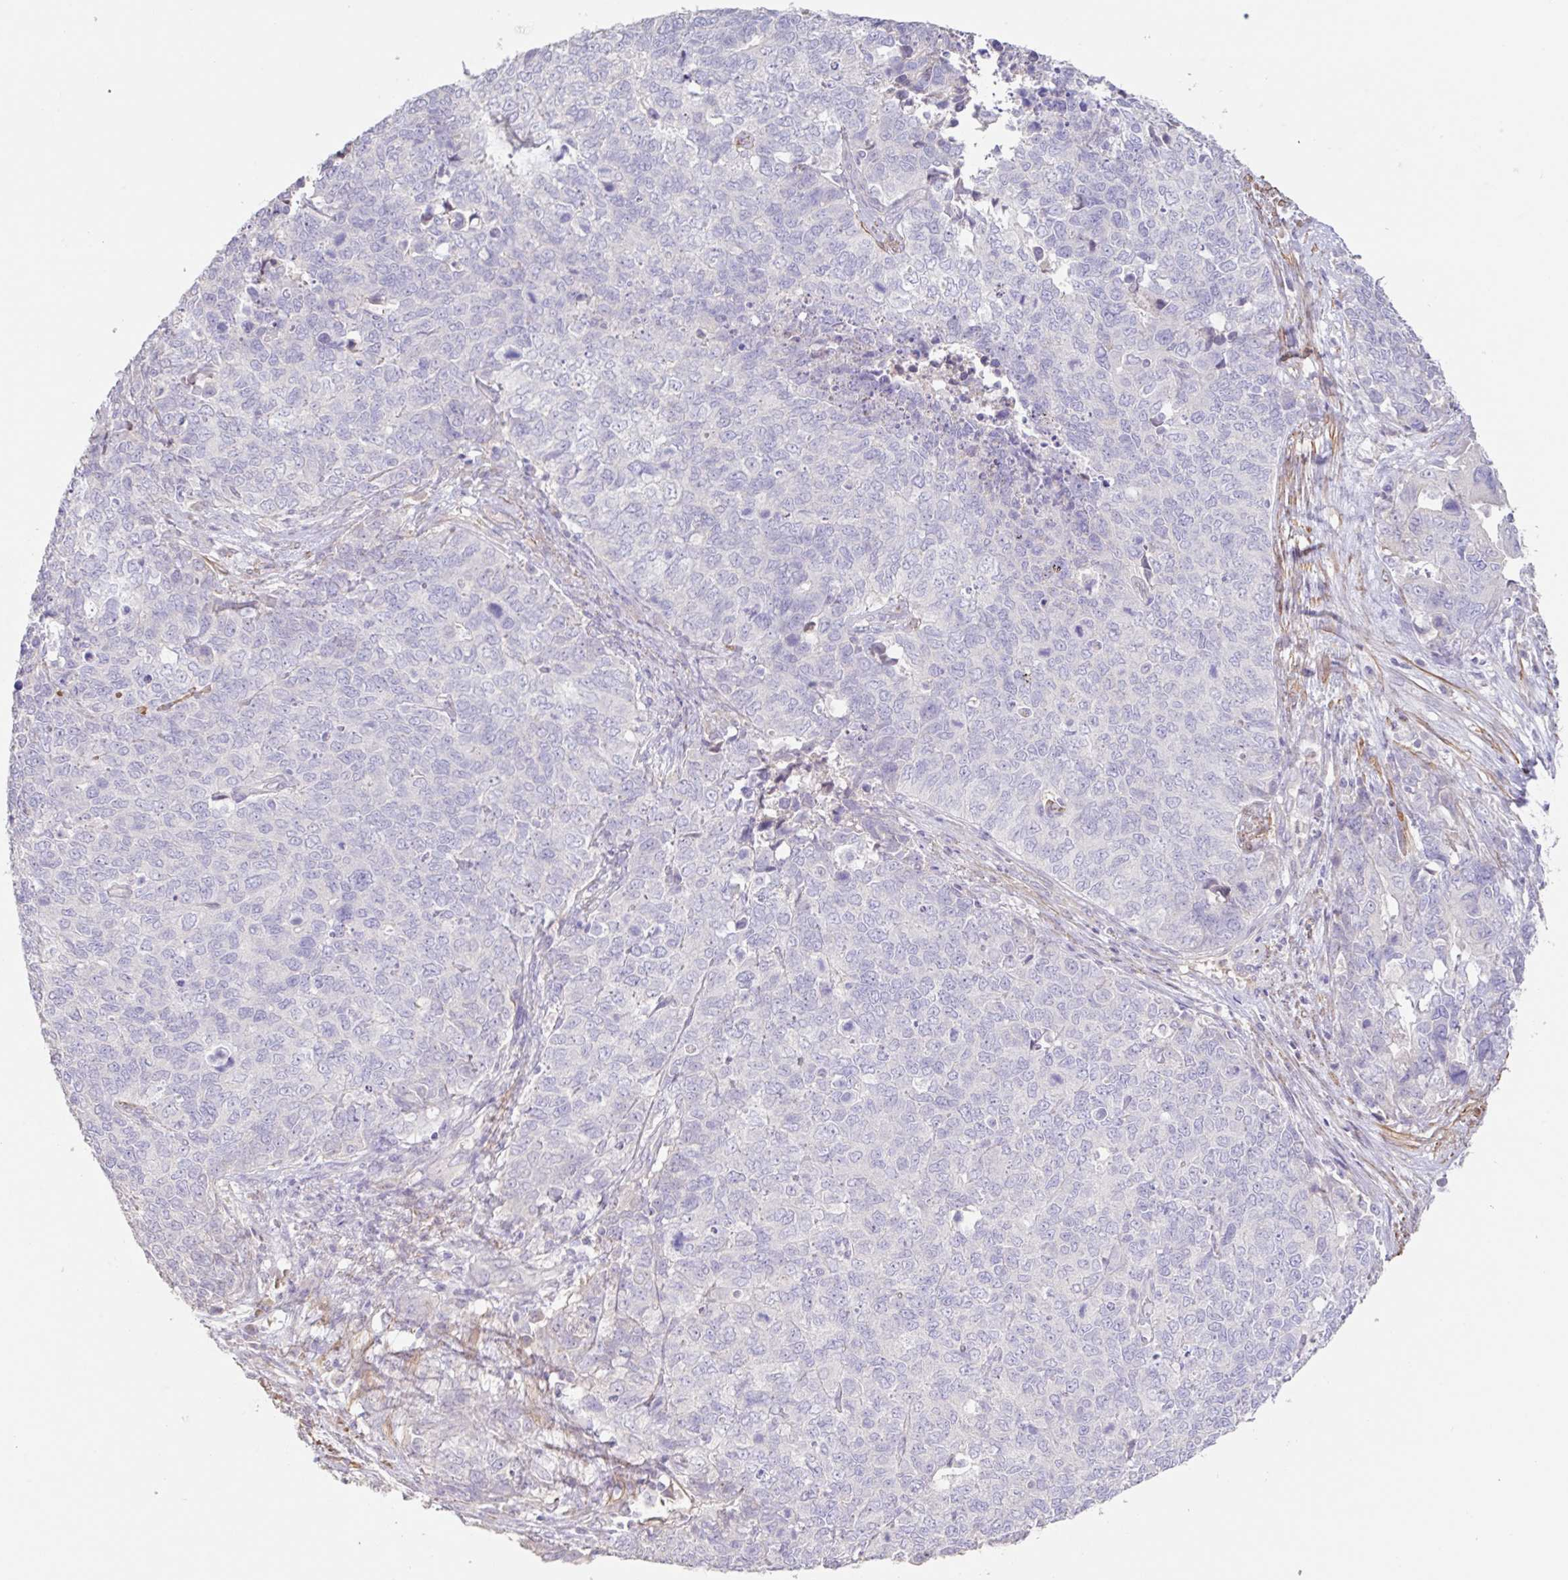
{"staining": {"intensity": "negative", "quantity": "none", "location": "none"}, "tissue": "cervical cancer", "cell_type": "Tumor cells", "image_type": "cancer", "snomed": [{"axis": "morphology", "description": "Adenocarcinoma, NOS"}, {"axis": "topography", "description": "Cervix"}], "caption": "The photomicrograph demonstrates no significant staining in tumor cells of adenocarcinoma (cervical). Brightfield microscopy of IHC stained with DAB (3,3'-diaminobenzidine) (brown) and hematoxylin (blue), captured at high magnification.", "gene": "PYGM", "patient": {"sex": "female", "age": 63}}